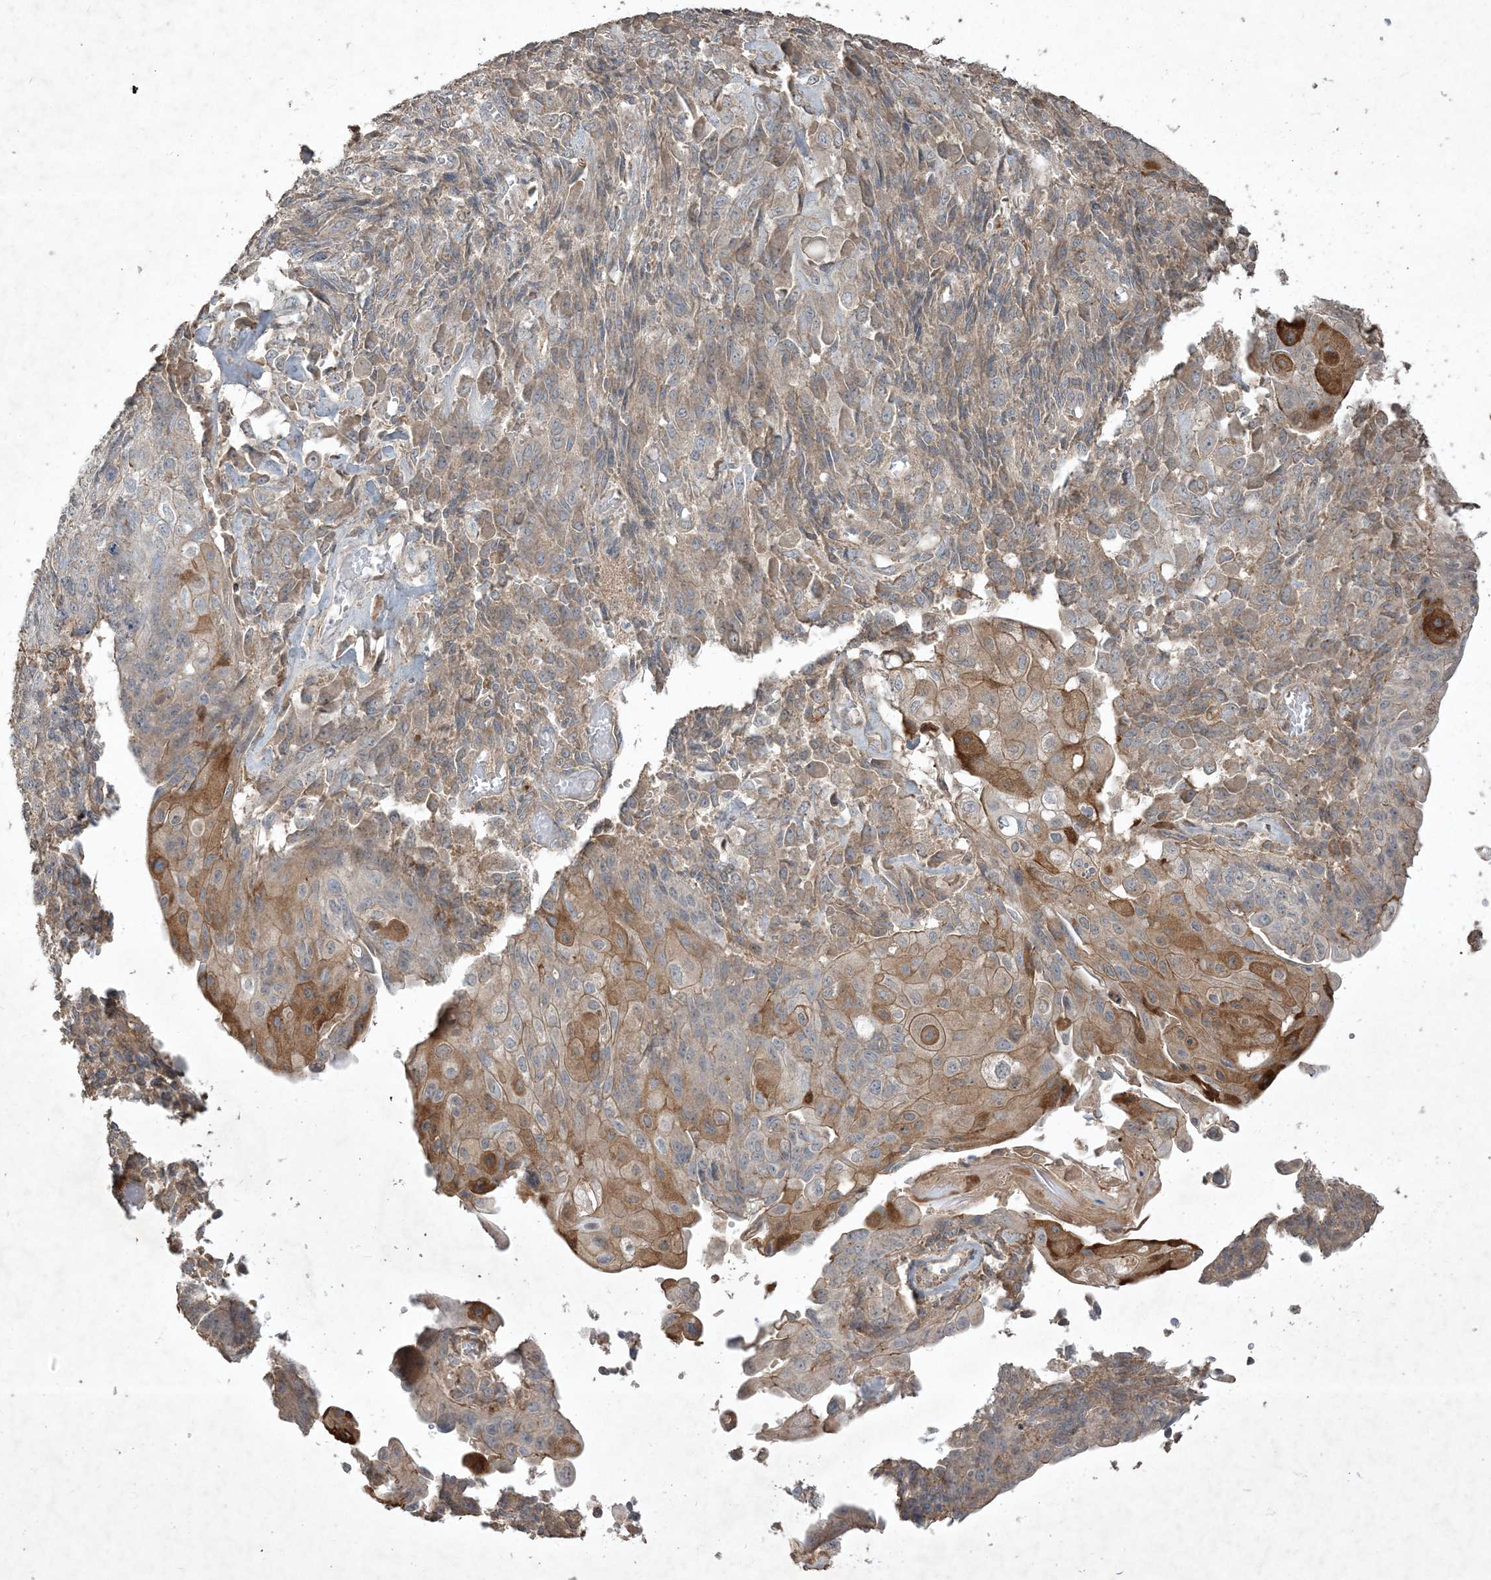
{"staining": {"intensity": "moderate", "quantity": "<25%", "location": "cytoplasmic/membranous"}, "tissue": "endometrial cancer", "cell_type": "Tumor cells", "image_type": "cancer", "snomed": [{"axis": "morphology", "description": "Adenocarcinoma, NOS"}, {"axis": "topography", "description": "Endometrium"}], "caption": "An immunohistochemistry (IHC) image of neoplastic tissue is shown. Protein staining in brown highlights moderate cytoplasmic/membranous positivity in endometrial adenocarcinoma within tumor cells. The protein is stained brown, and the nuclei are stained in blue (DAB (3,3'-diaminobenzidine) IHC with brightfield microscopy, high magnification).", "gene": "PRRT3", "patient": {"sex": "female", "age": 32}}